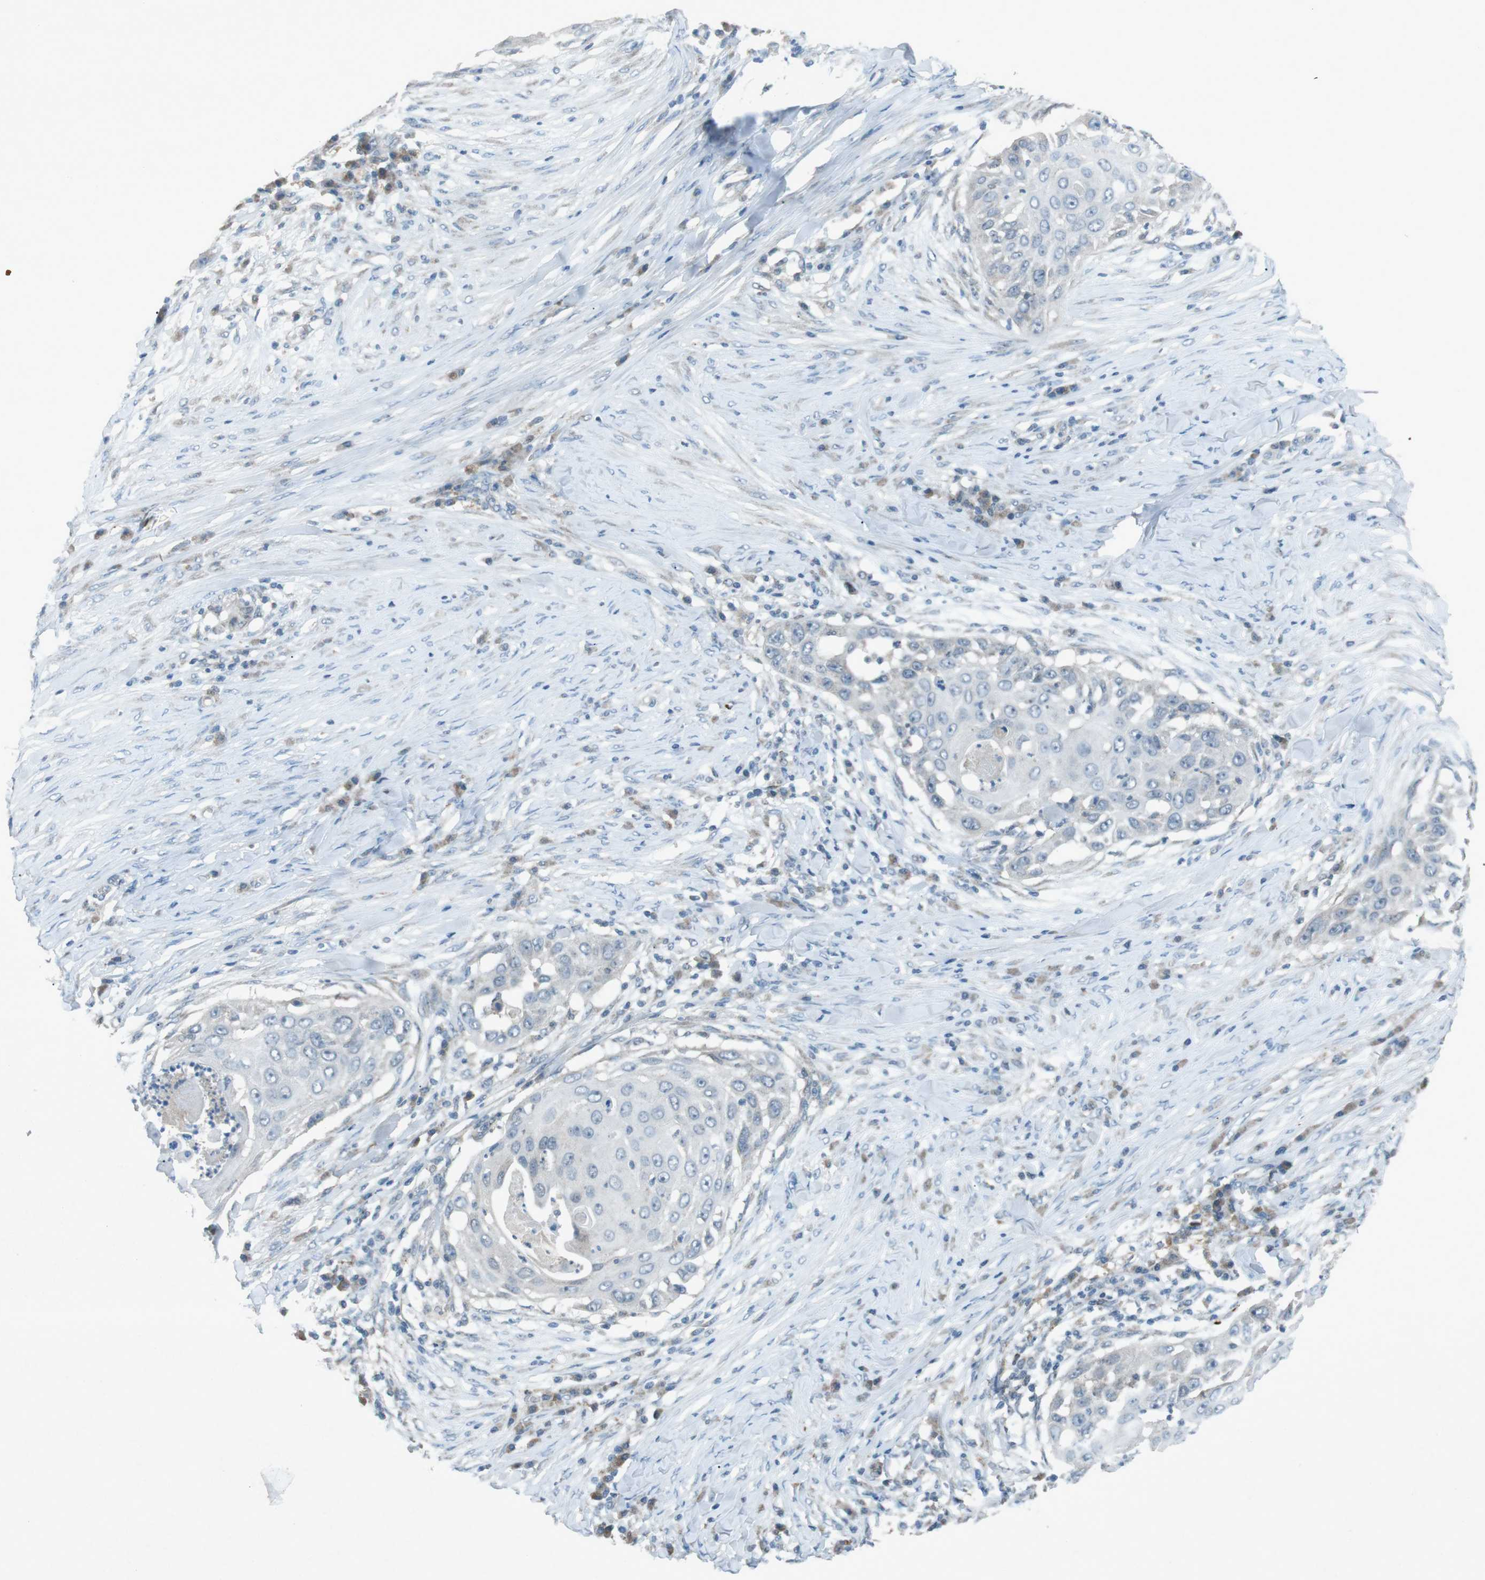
{"staining": {"intensity": "negative", "quantity": "none", "location": "none"}, "tissue": "skin cancer", "cell_type": "Tumor cells", "image_type": "cancer", "snomed": [{"axis": "morphology", "description": "Squamous cell carcinoma, NOS"}, {"axis": "topography", "description": "Skin"}], "caption": "High power microscopy image of an immunohistochemistry image of squamous cell carcinoma (skin), revealing no significant positivity in tumor cells.", "gene": "FCRLA", "patient": {"sex": "female", "age": 44}}